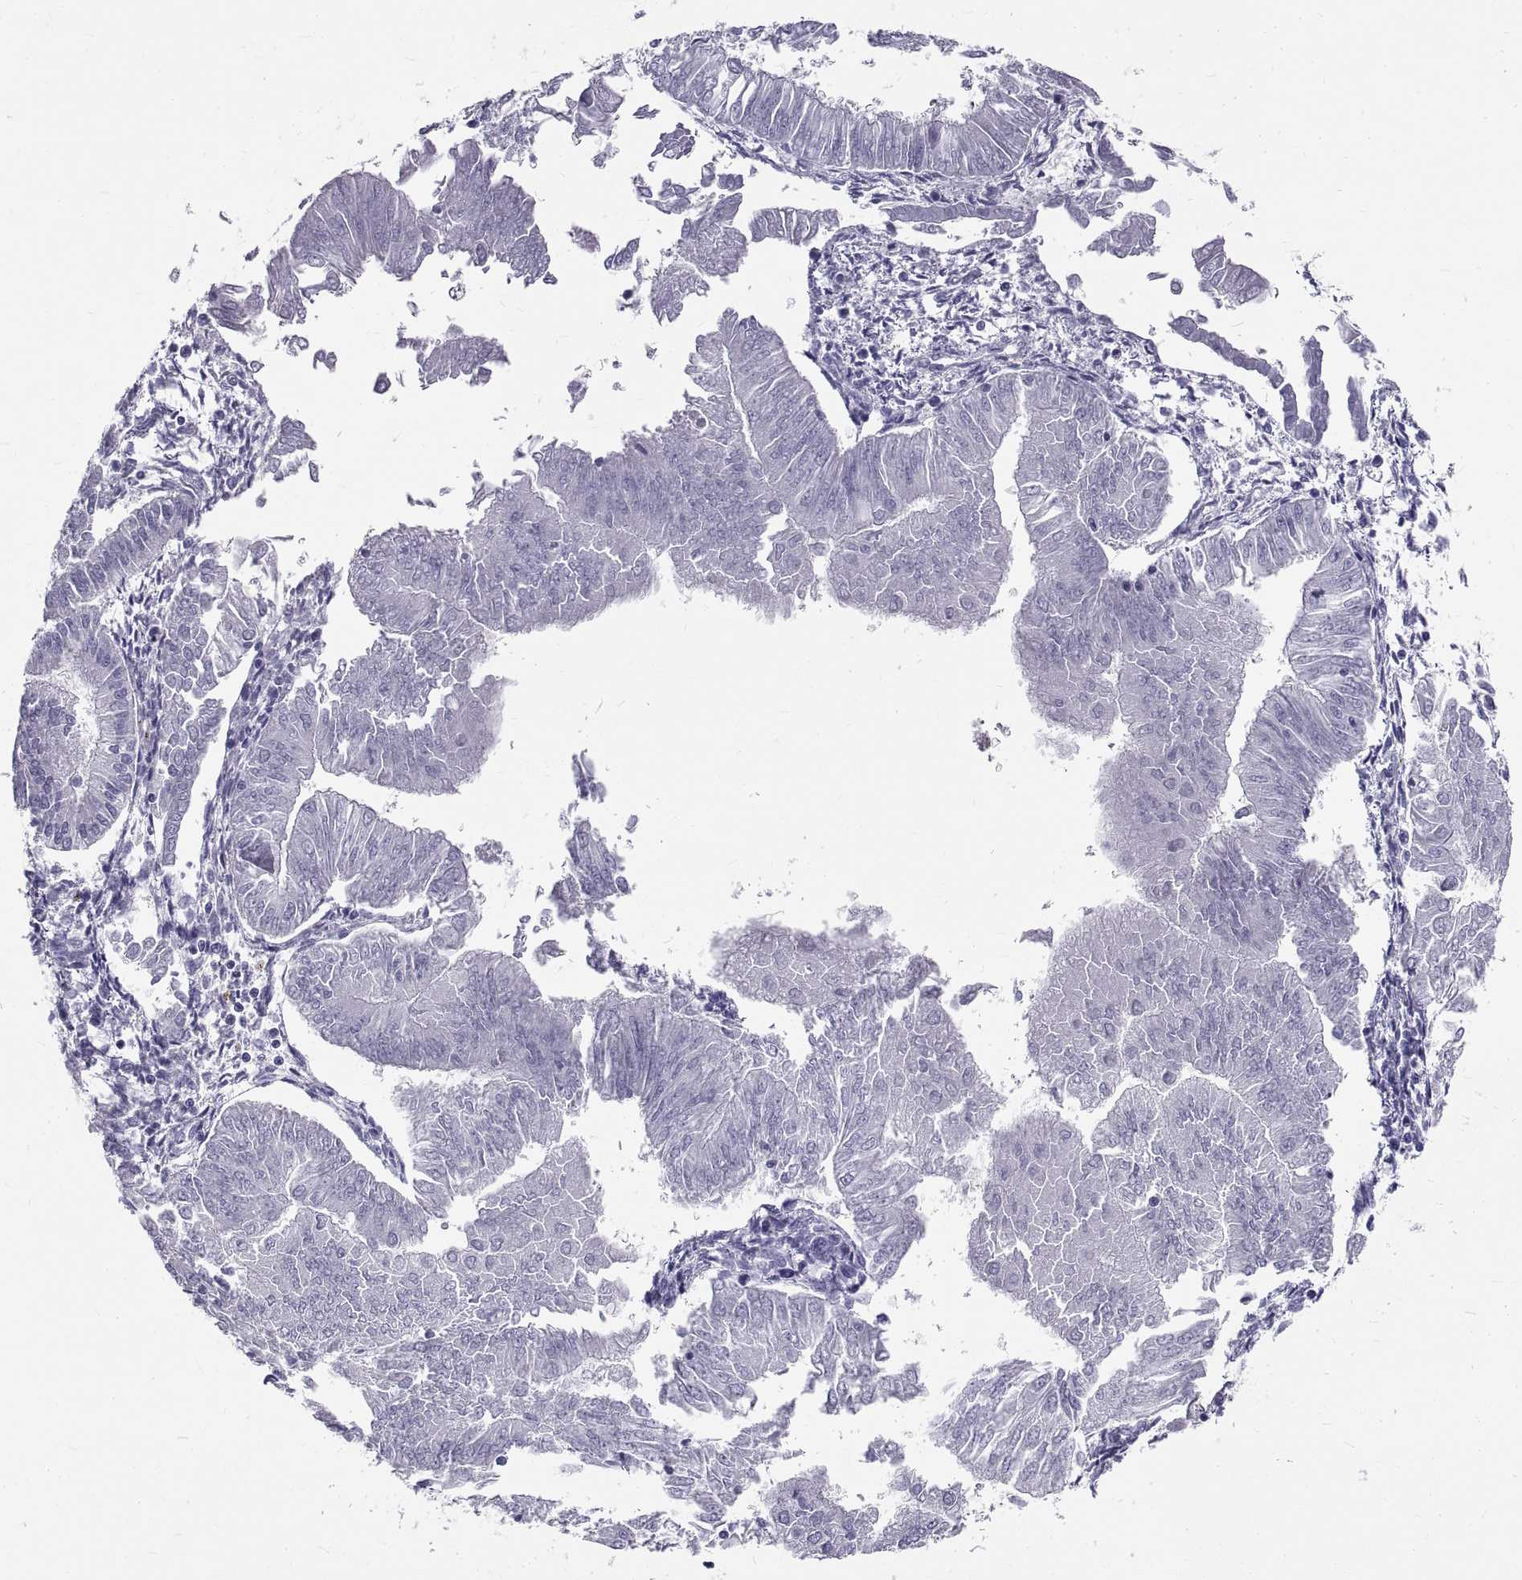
{"staining": {"intensity": "negative", "quantity": "none", "location": "none"}, "tissue": "endometrial cancer", "cell_type": "Tumor cells", "image_type": "cancer", "snomed": [{"axis": "morphology", "description": "Adenocarcinoma, NOS"}, {"axis": "topography", "description": "Endometrium"}], "caption": "Human endometrial cancer (adenocarcinoma) stained for a protein using immunohistochemistry demonstrates no expression in tumor cells.", "gene": "GNG12", "patient": {"sex": "female", "age": 53}}